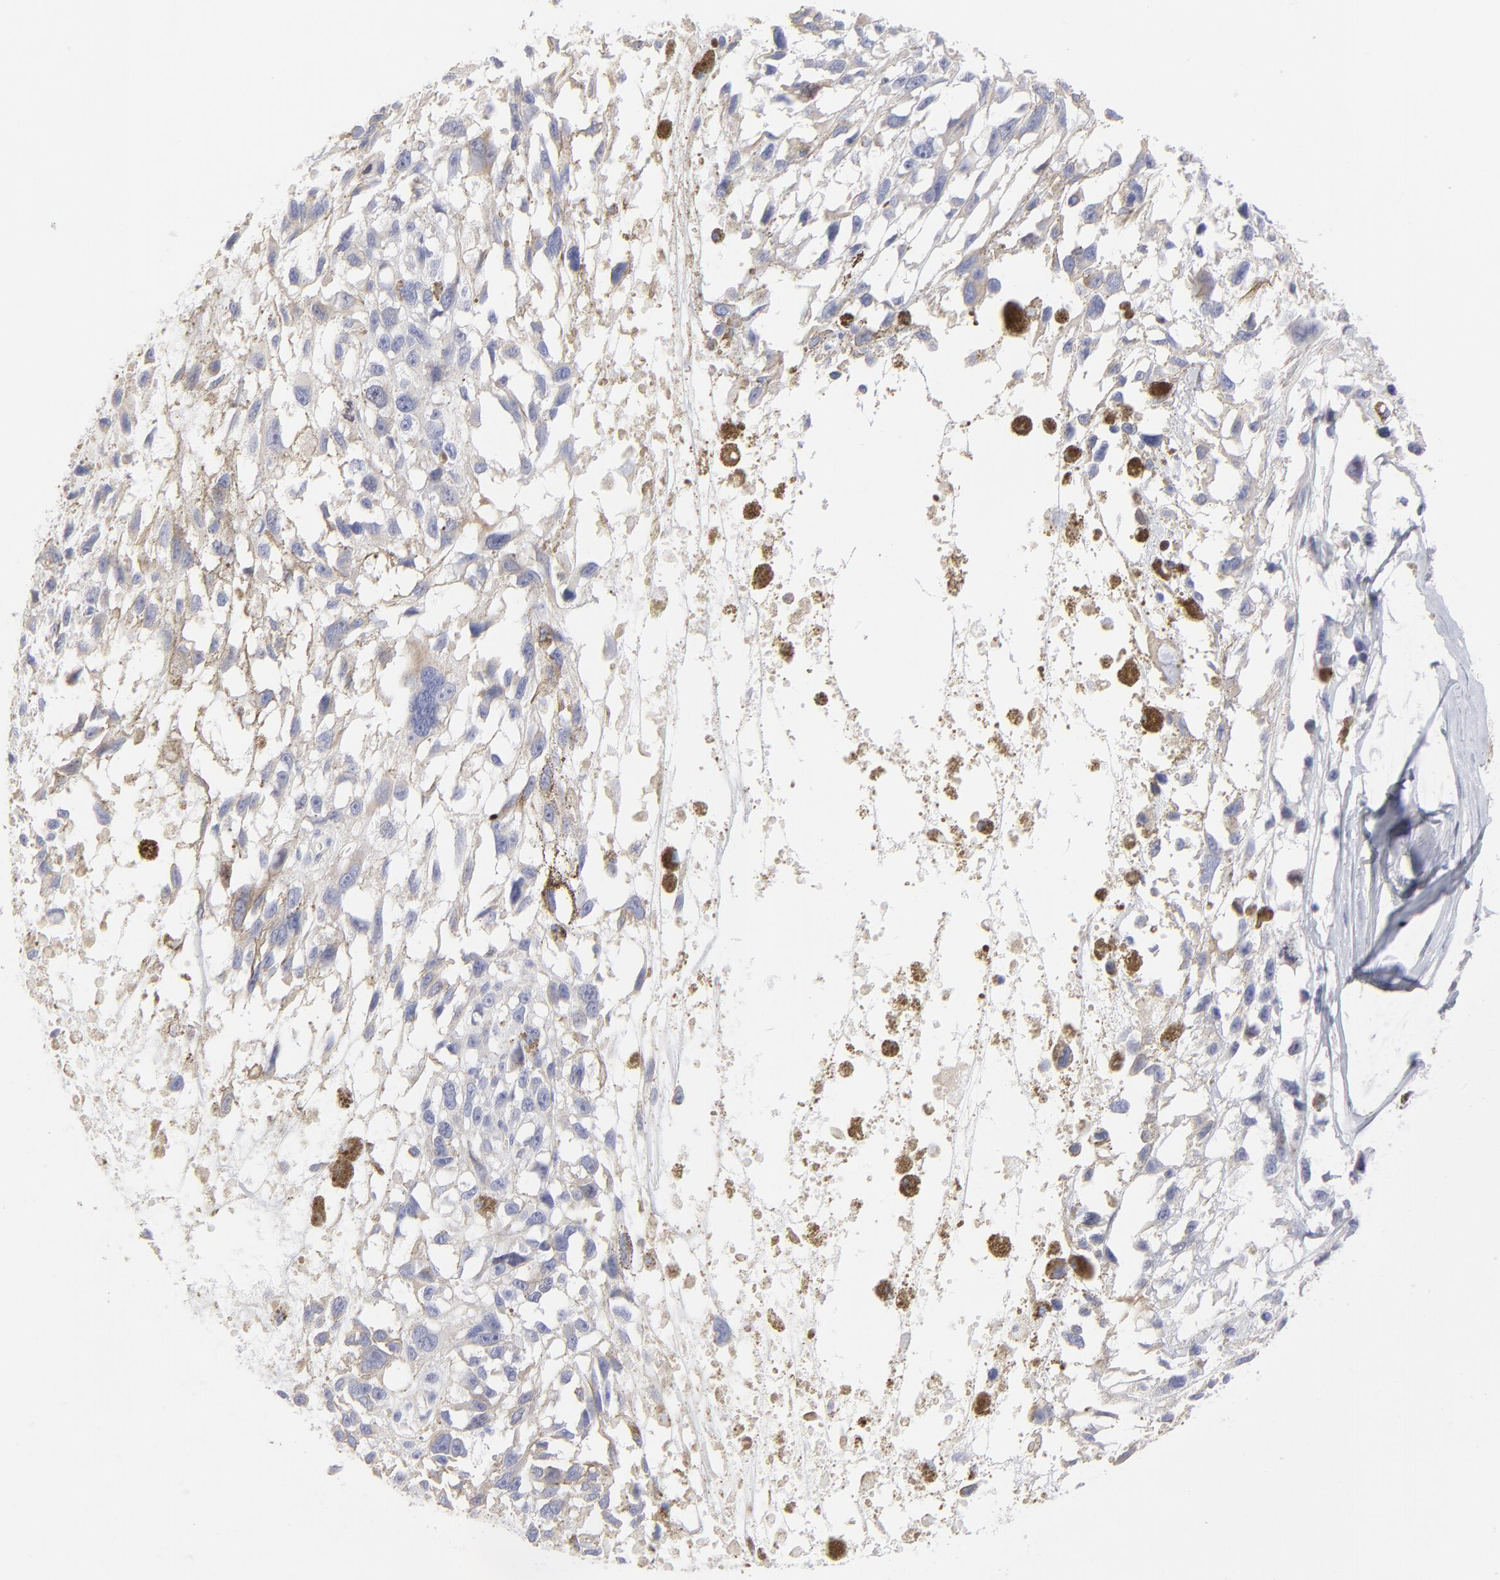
{"staining": {"intensity": "weak", "quantity": ">75%", "location": "cytoplasmic/membranous"}, "tissue": "melanoma", "cell_type": "Tumor cells", "image_type": "cancer", "snomed": [{"axis": "morphology", "description": "Malignant melanoma, Metastatic site"}, {"axis": "topography", "description": "Lymph node"}], "caption": "Weak cytoplasmic/membranous positivity for a protein is appreciated in approximately >75% of tumor cells of malignant melanoma (metastatic site) using immunohistochemistry.", "gene": "TST", "patient": {"sex": "male", "age": 59}}